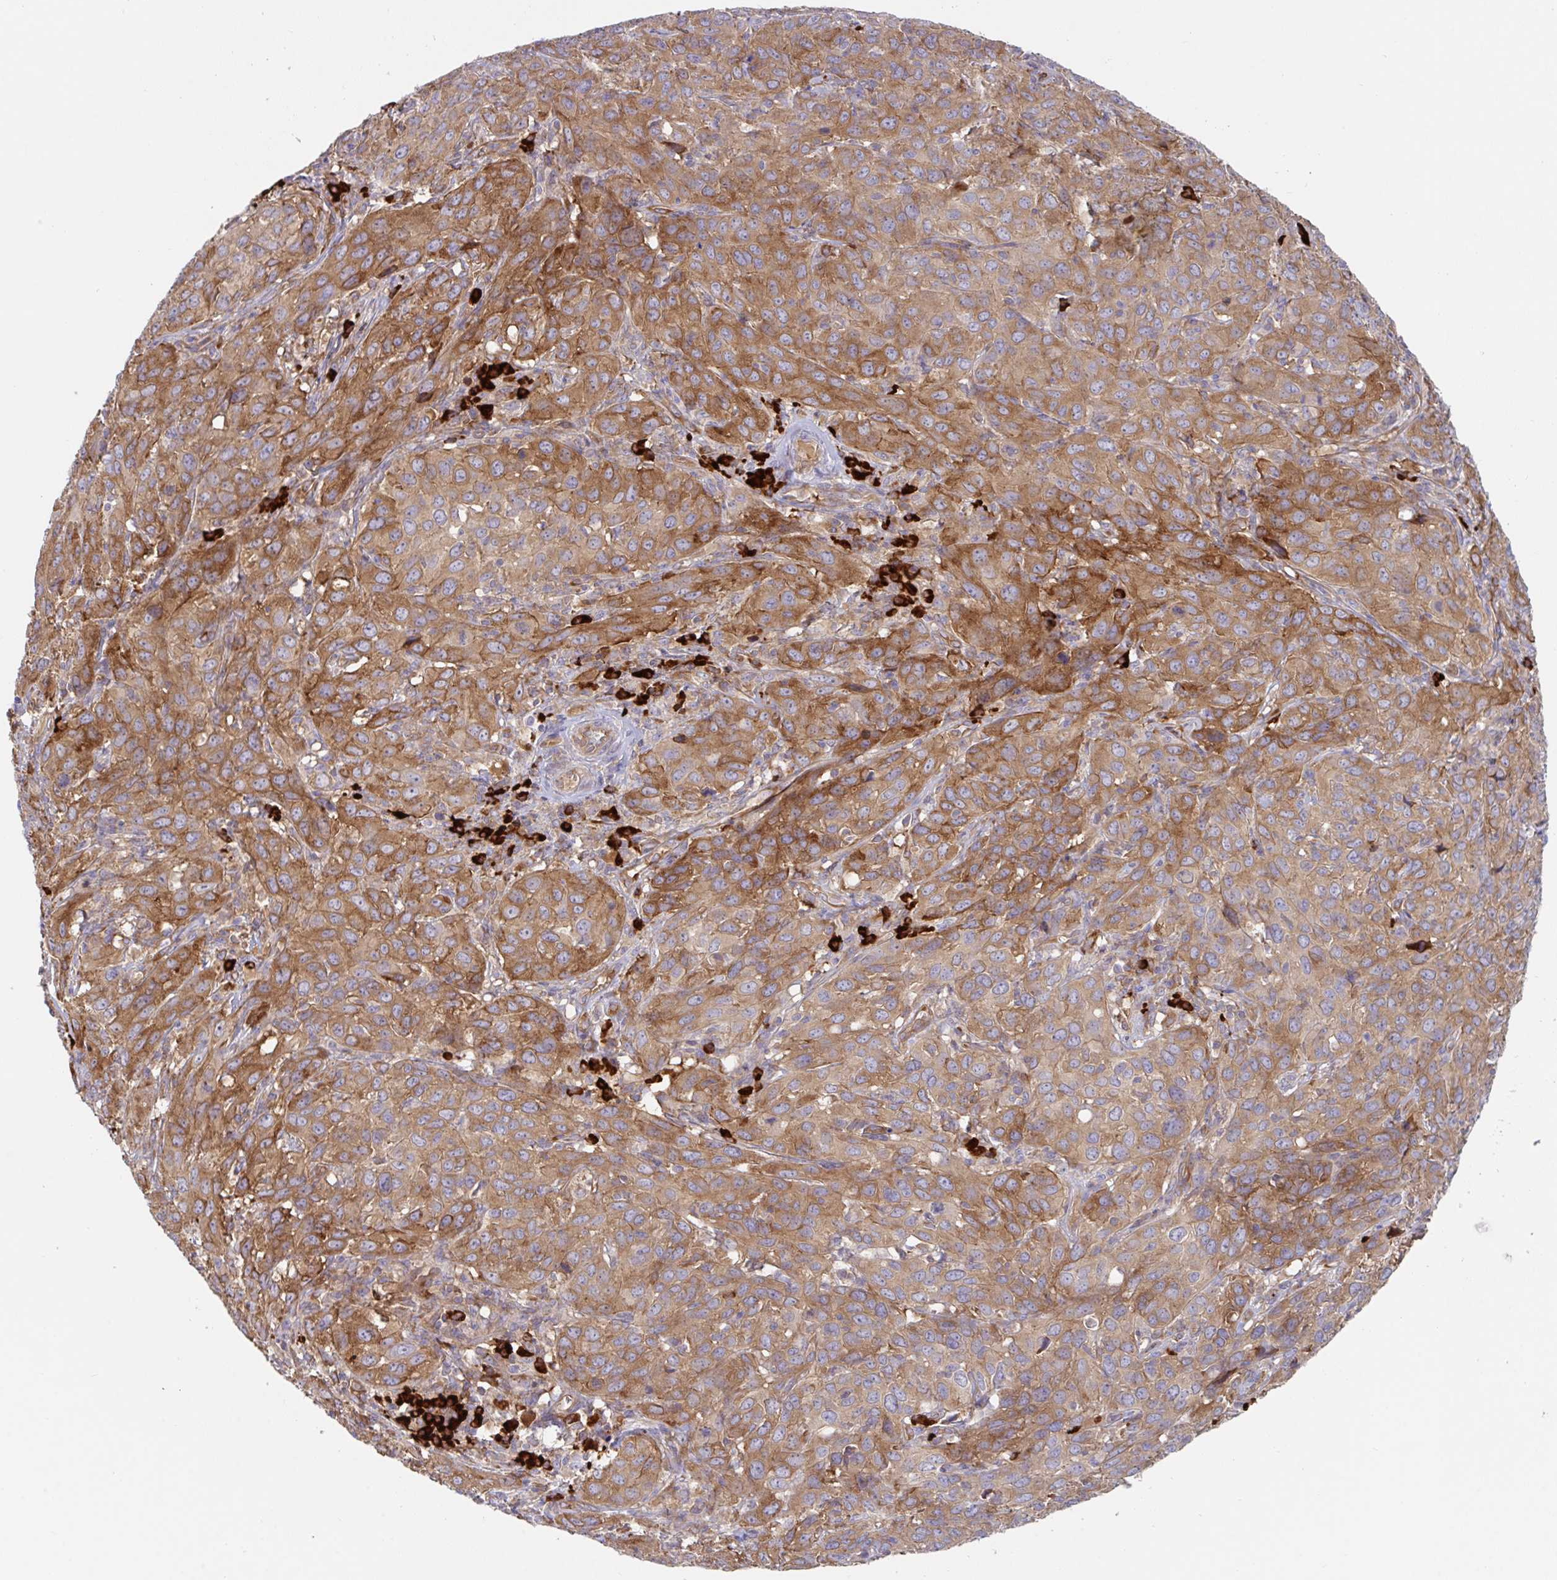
{"staining": {"intensity": "moderate", "quantity": ">75%", "location": "cytoplasmic/membranous"}, "tissue": "cervical cancer", "cell_type": "Tumor cells", "image_type": "cancer", "snomed": [{"axis": "morphology", "description": "Normal tissue, NOS"}, {"axis": "morphology", "description": "Squamous cell carcinoma, NOS"}, {"axis": "topography", "description": "Cervix"}], "caption": "Cervical cancer (squamous cell carcinoma) was stained to show a protein in brown. There is medium levels of moderate cytoplasmic/membranous expression in approximately >75% of tumor cells.", "gene": "YARS2", "patient": {"sex": "female", "age": 51}}